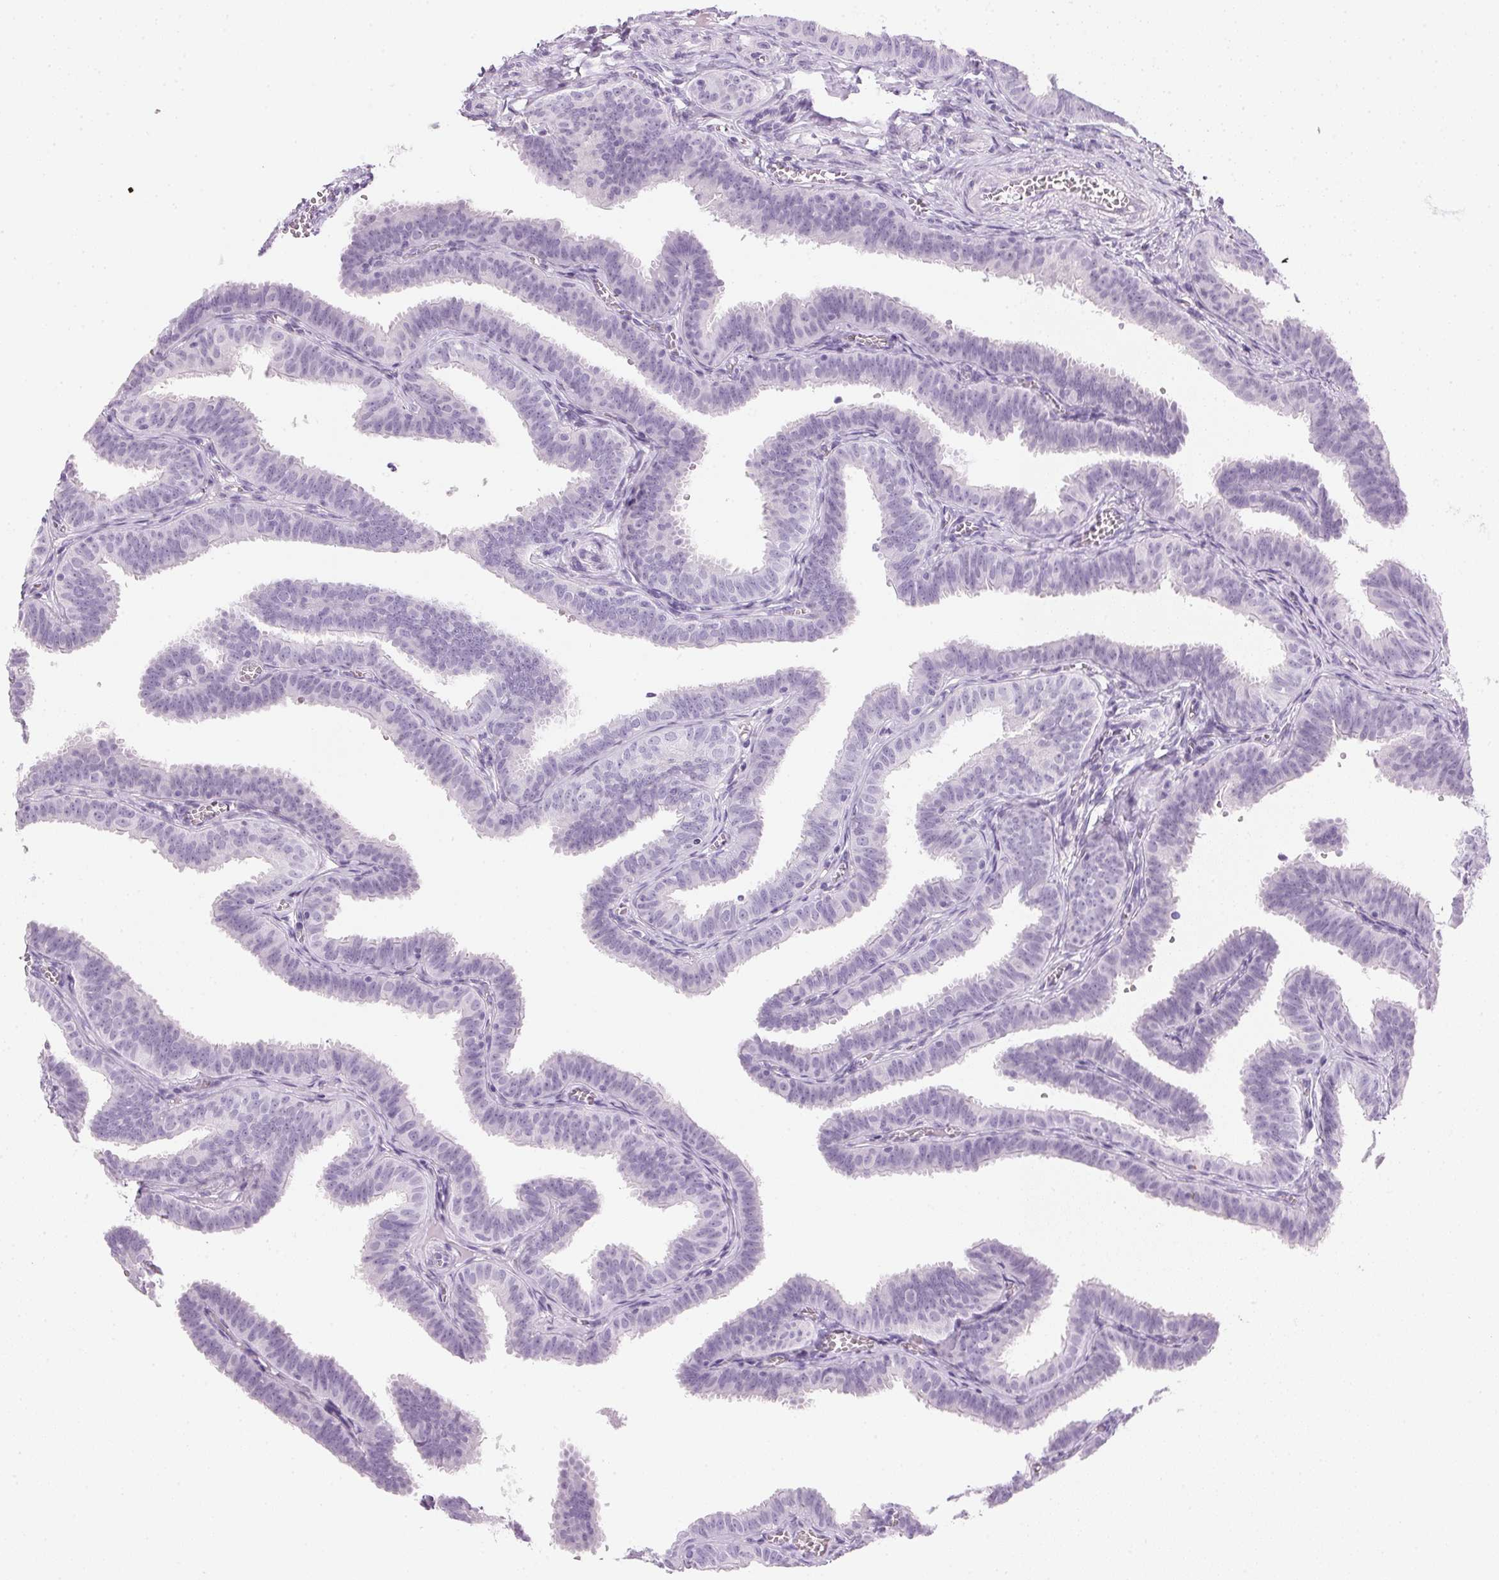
{"staining": {"intensity": "negative", "quantity": "none", "location": "none"}, "tissue": "fallopian tube", "cell_type": "Glandular cells", "image_type": "normal", "snomed": [{"axis": "morphology", "description": "Normal tissue, NOS"}, {"axis": "topography", "description": "Fallopian tube"}], "caption": "A high-resolution histopathology image shows immunohistochemistry staining of benign fallopian tube, which shows no significant positivity in glandular cells. (DAB (3,3'-diaminobenzidine) immunohistochemistry (IHC) with hematoxylin counter stain).", "gene": "IGFBP1", "patient": {"sex": "female", "age": 25}}